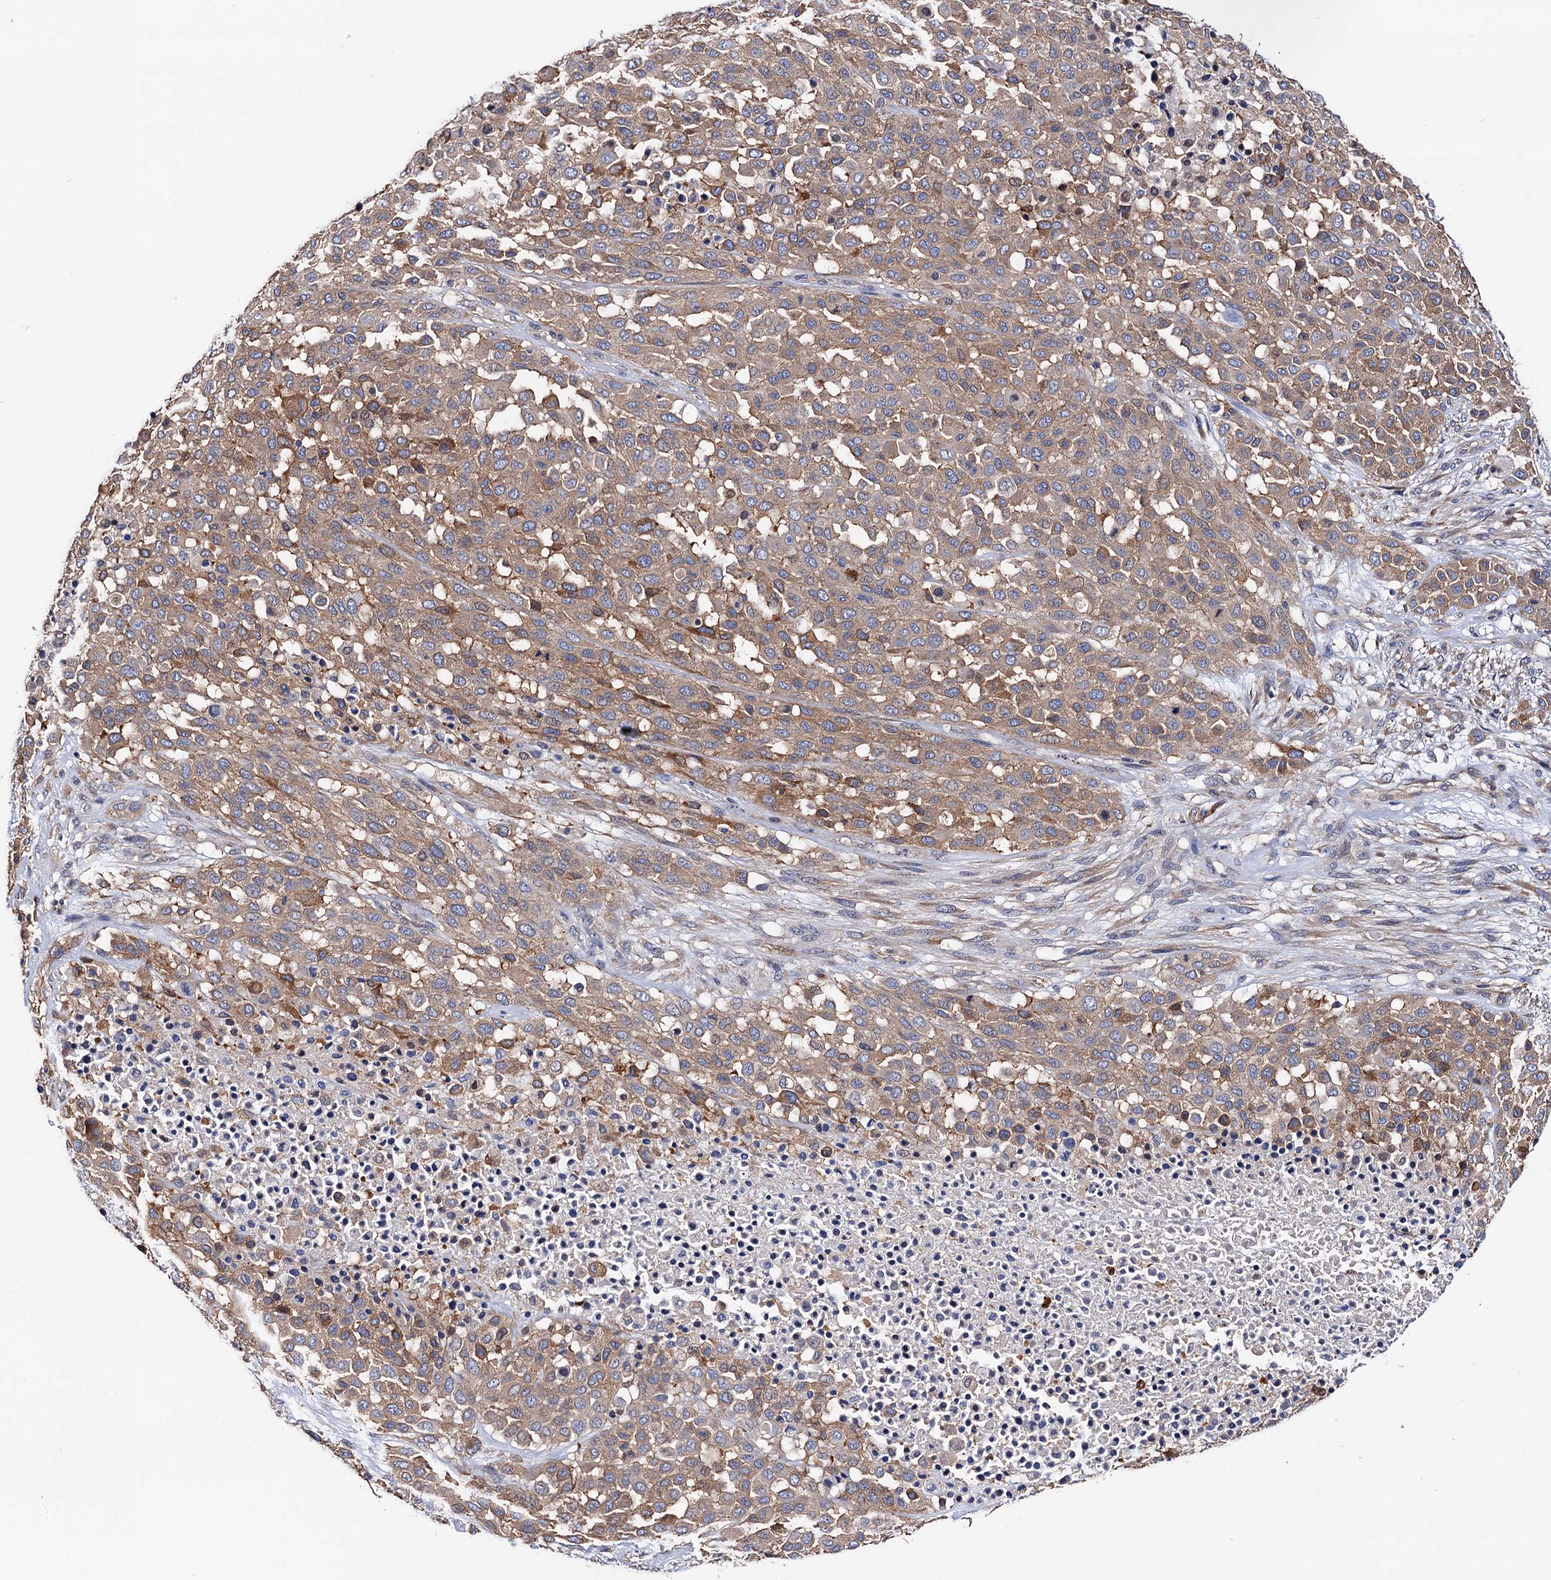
{"staining": {"intensity": "weak", "quantity": ">75%", "location": "cytoplasmic/membranous"}, "tissue": "melanoma", "cell_type": "Tumor cells", "image_type": "cancer", "snomed": [{"axis": "morphology", "description": "Malignant melanoma, Metastatic site"}, {"axis": "topography", "description": "Skin"}], "caption": "Malignant melanoma (metastatic site) stained for a protein (brown) shows weak cytoplasmic/membranous positive staining in approximately >75% of tumor cells.", "gene": "ZDHHC18", "patient": {"sex": "female", "age": 81}}